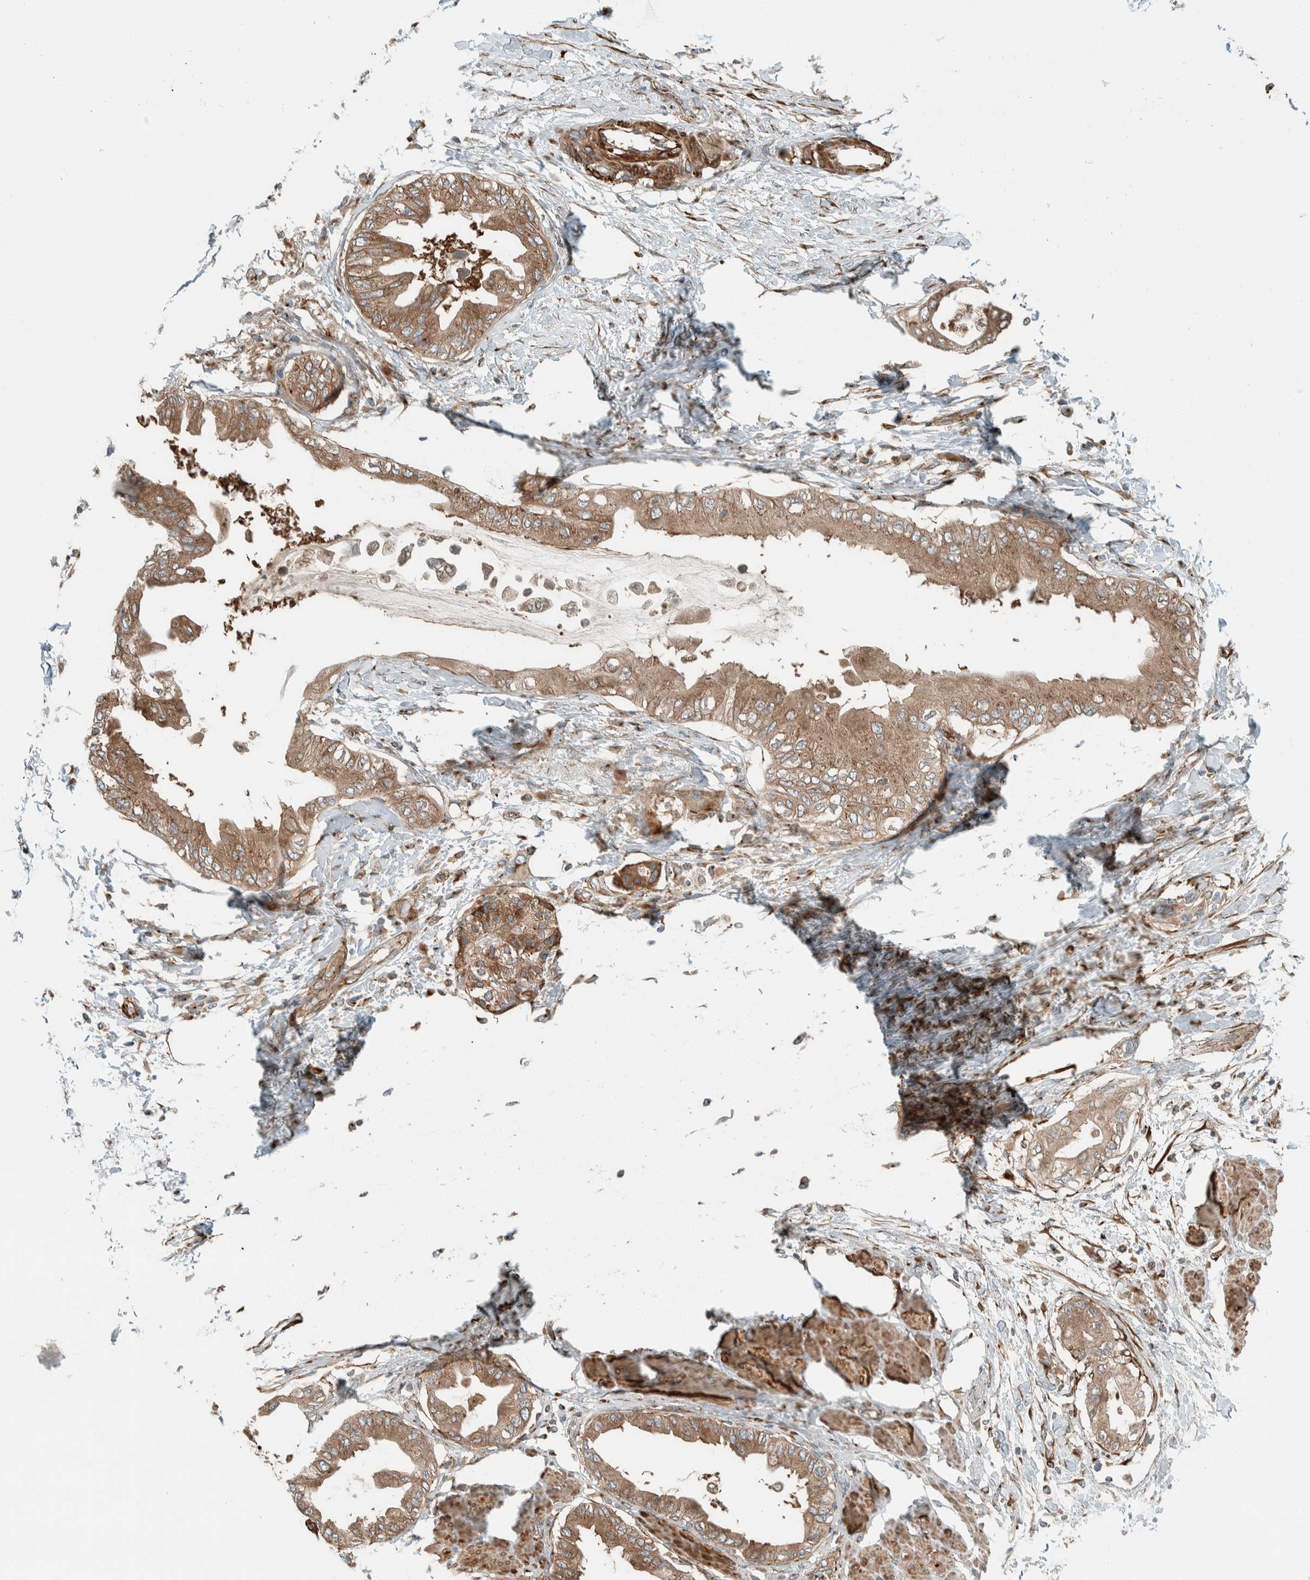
{"staining": {"intensity": "moderate", "quantity": ">75%", "location": "cytoplasmic/membranous"}, "tissue": "pancreatic cancer", "cell_type": "Tumor cells", "image_type": "cancer", "snomed": [{"axis": "morphology", "description": "Normal tissue, NOS"}, {"axis": "morphology", "description": "Adenocarcinoma, NOS"}, {"axis": "topography", "description": "Pancreas"}, {"axis": "topography", "description": "Duodenum"}], "caption": "The image shows staining of pancreatic cancer, revealing moderate cytoplasmic/membranous protein staining (brown color) within tumor cells.", "gene": "EXOC7", "patient": {"sex": "female", "age": 60}}